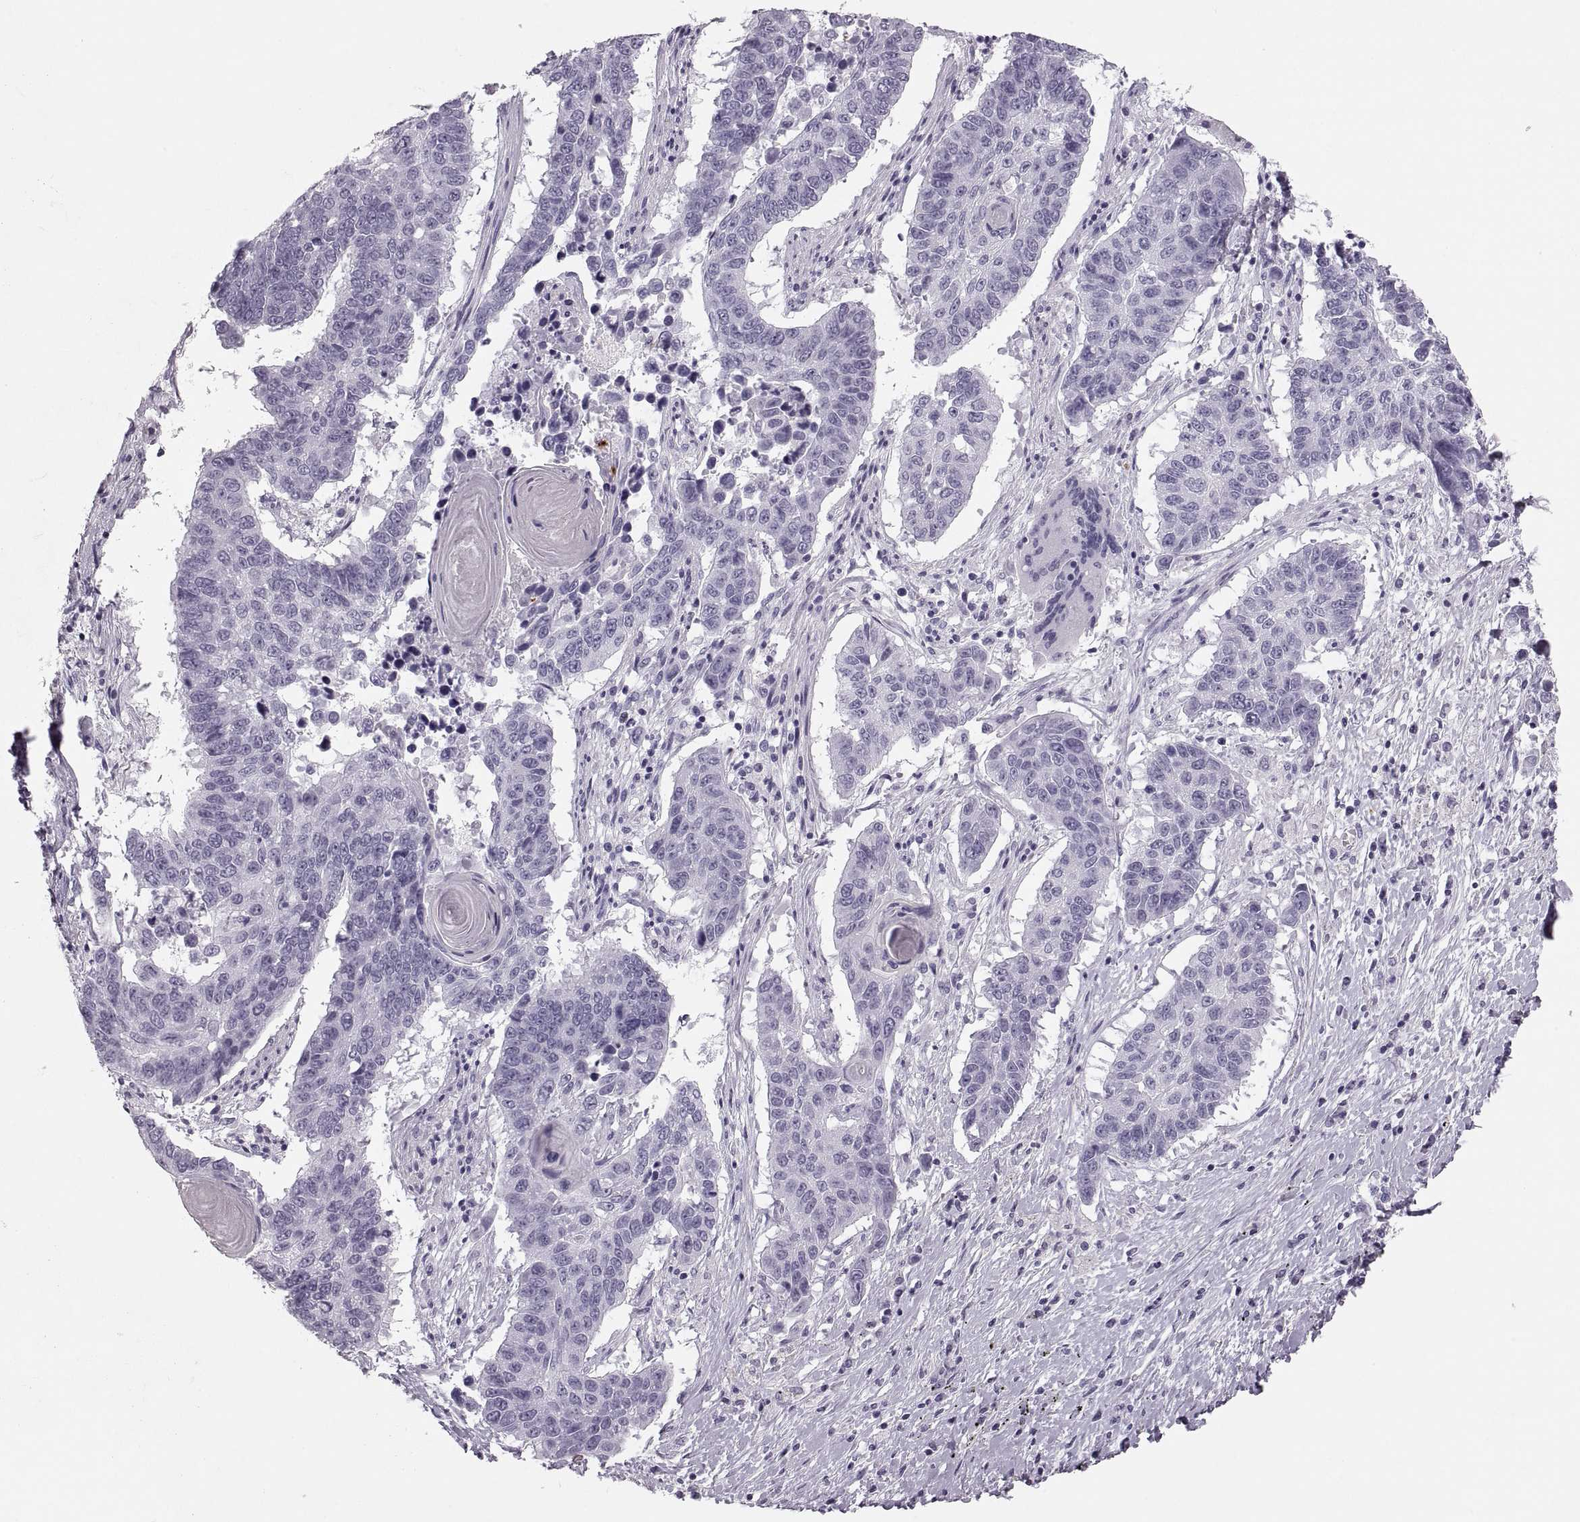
{"staining": {"intensity": "negative", "quantity": "none", "location": "none"}, "tissue": "lung cancer", "cell_type": "Tumor cells", "image_type": "cancer", "snomed": [{"axis": "morphology", "description": "Squamous cell carcinoma, NOS"}, {"axis": "topography", "description": "Lung"}], "caption": "Image shows no significant protein expression in tumor cells of squamous cell carcinoma (lung).", "gene": "MILR1", "patient": {"sex": "male", "age": 73}}